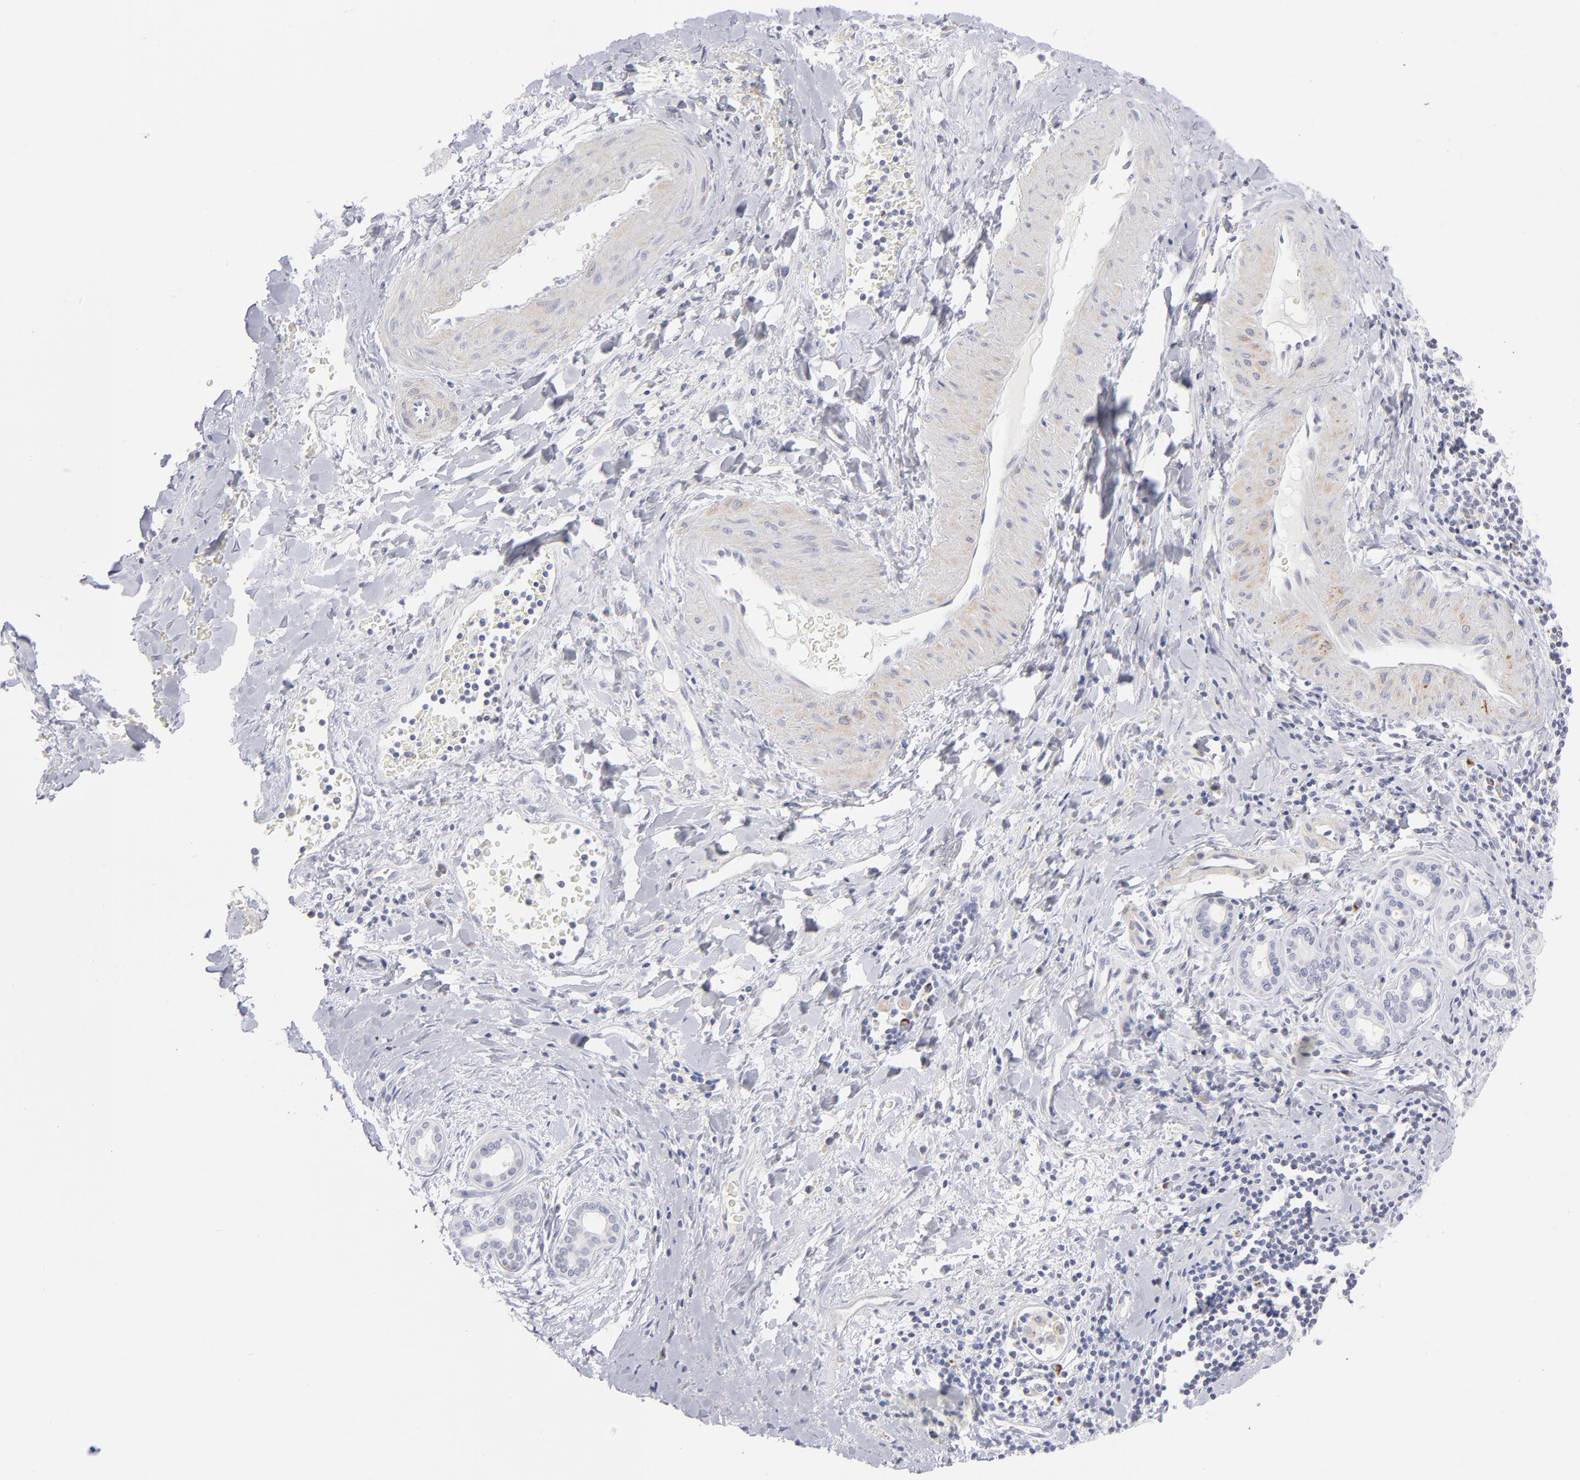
{"staining": {"intensity": "negative", "quantity": "none", "location": "none"}, "tissue": "liver cancer", "cell_type": "Tumor cells", "image_type": "cancer", "snomed": [{"axis": "morphology", "description": "Cholangiocarcinoma"}, {"axis": "topography", "description": "Liver"}], "caption": "Protein analysis of liver cancer (cholangiocarcinoma) exhibits no significant staining in tumor cells. Nuclei are stained in blue.", "gene": "MTHFD2", "patient": {"sex": "male", "age": 57}}